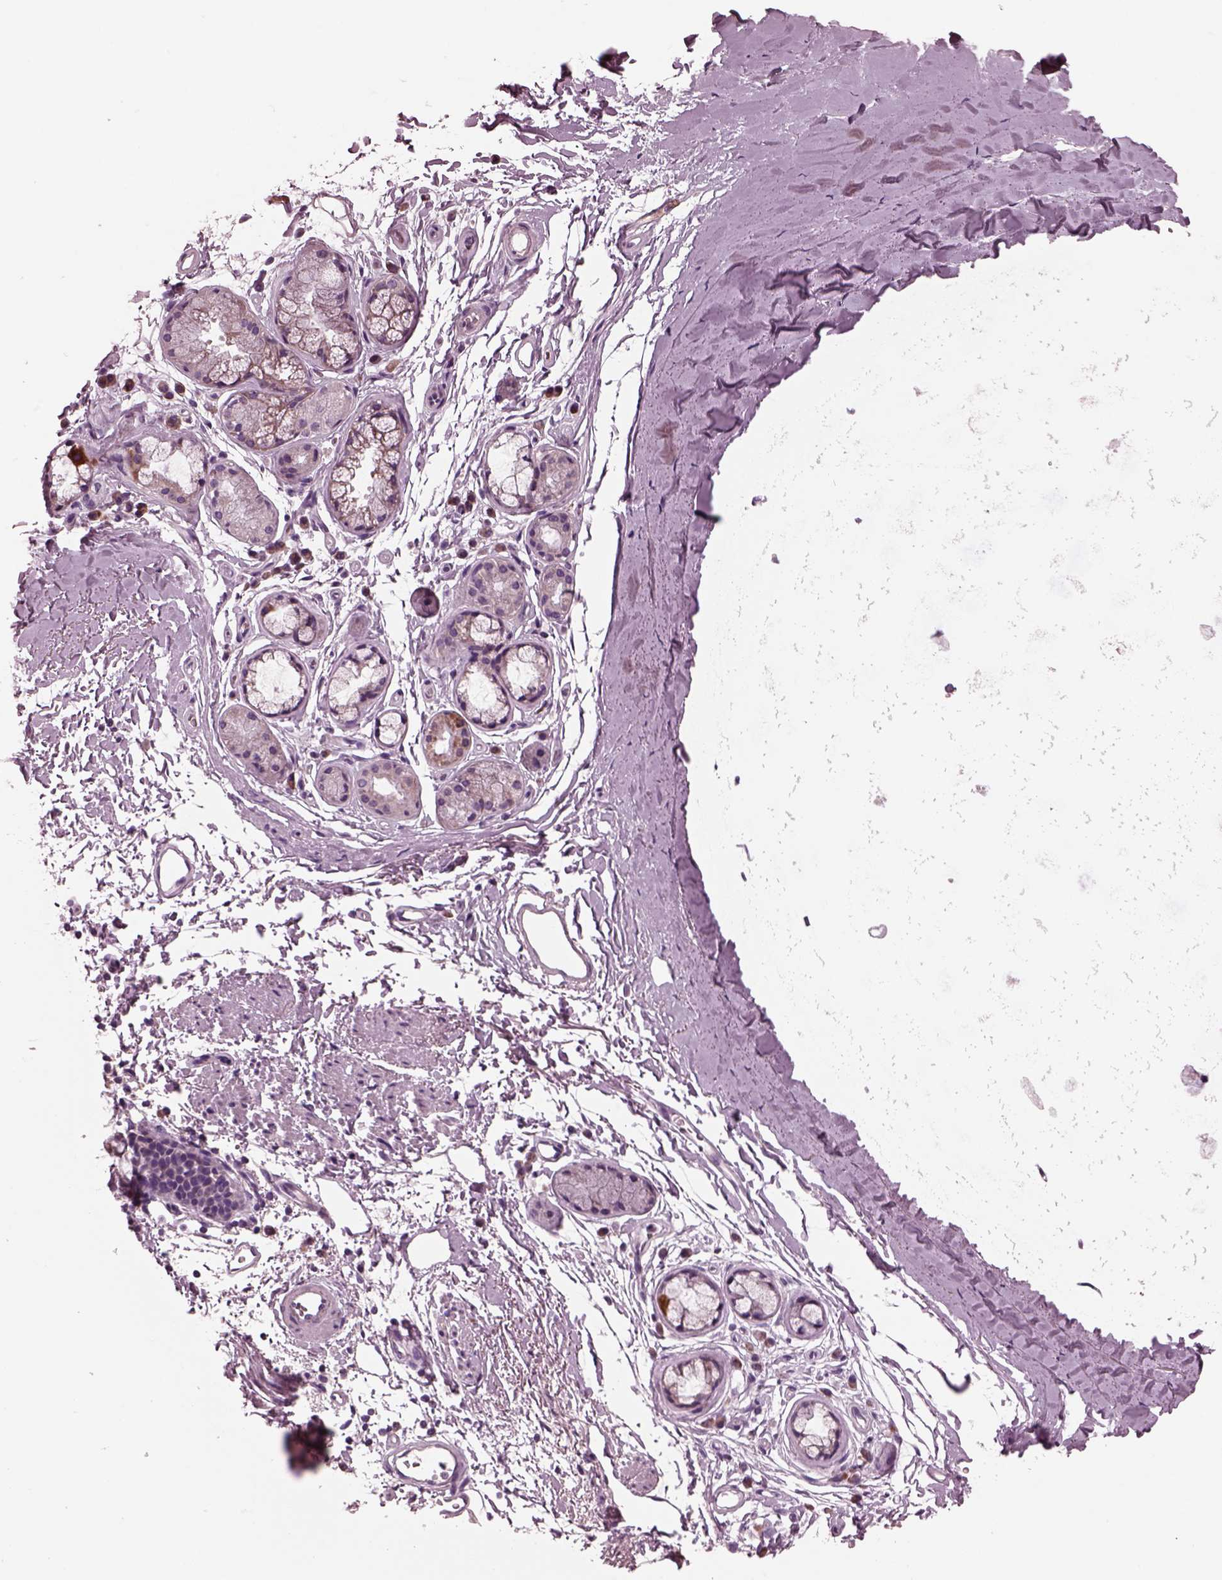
{"staining": {"intensity": "negative", "quantity": "none", "location": "none"}, "tissue": "soft tissue", "cell_type": "Chondrocytes", "image_type": "normal", "snomed": [{"axis": "morphology", "description": "Normal tissue, NOS"}, {"axis": "topography", "description": "Lymph node"}, {"axis": "topography", "description": "Bronchus"}], "caption": "Immunohistochemical staining of unremarkable human soft tissue demonstrates no significant expression in chondrocytes. (DAB (3,3'-diaminobenzidine) immunohistochemistry (IHC) visualized using brightfield microscopy, high magnification).", "gene": "AP4M1", "patient": {"sex": "female", "age": 70}}